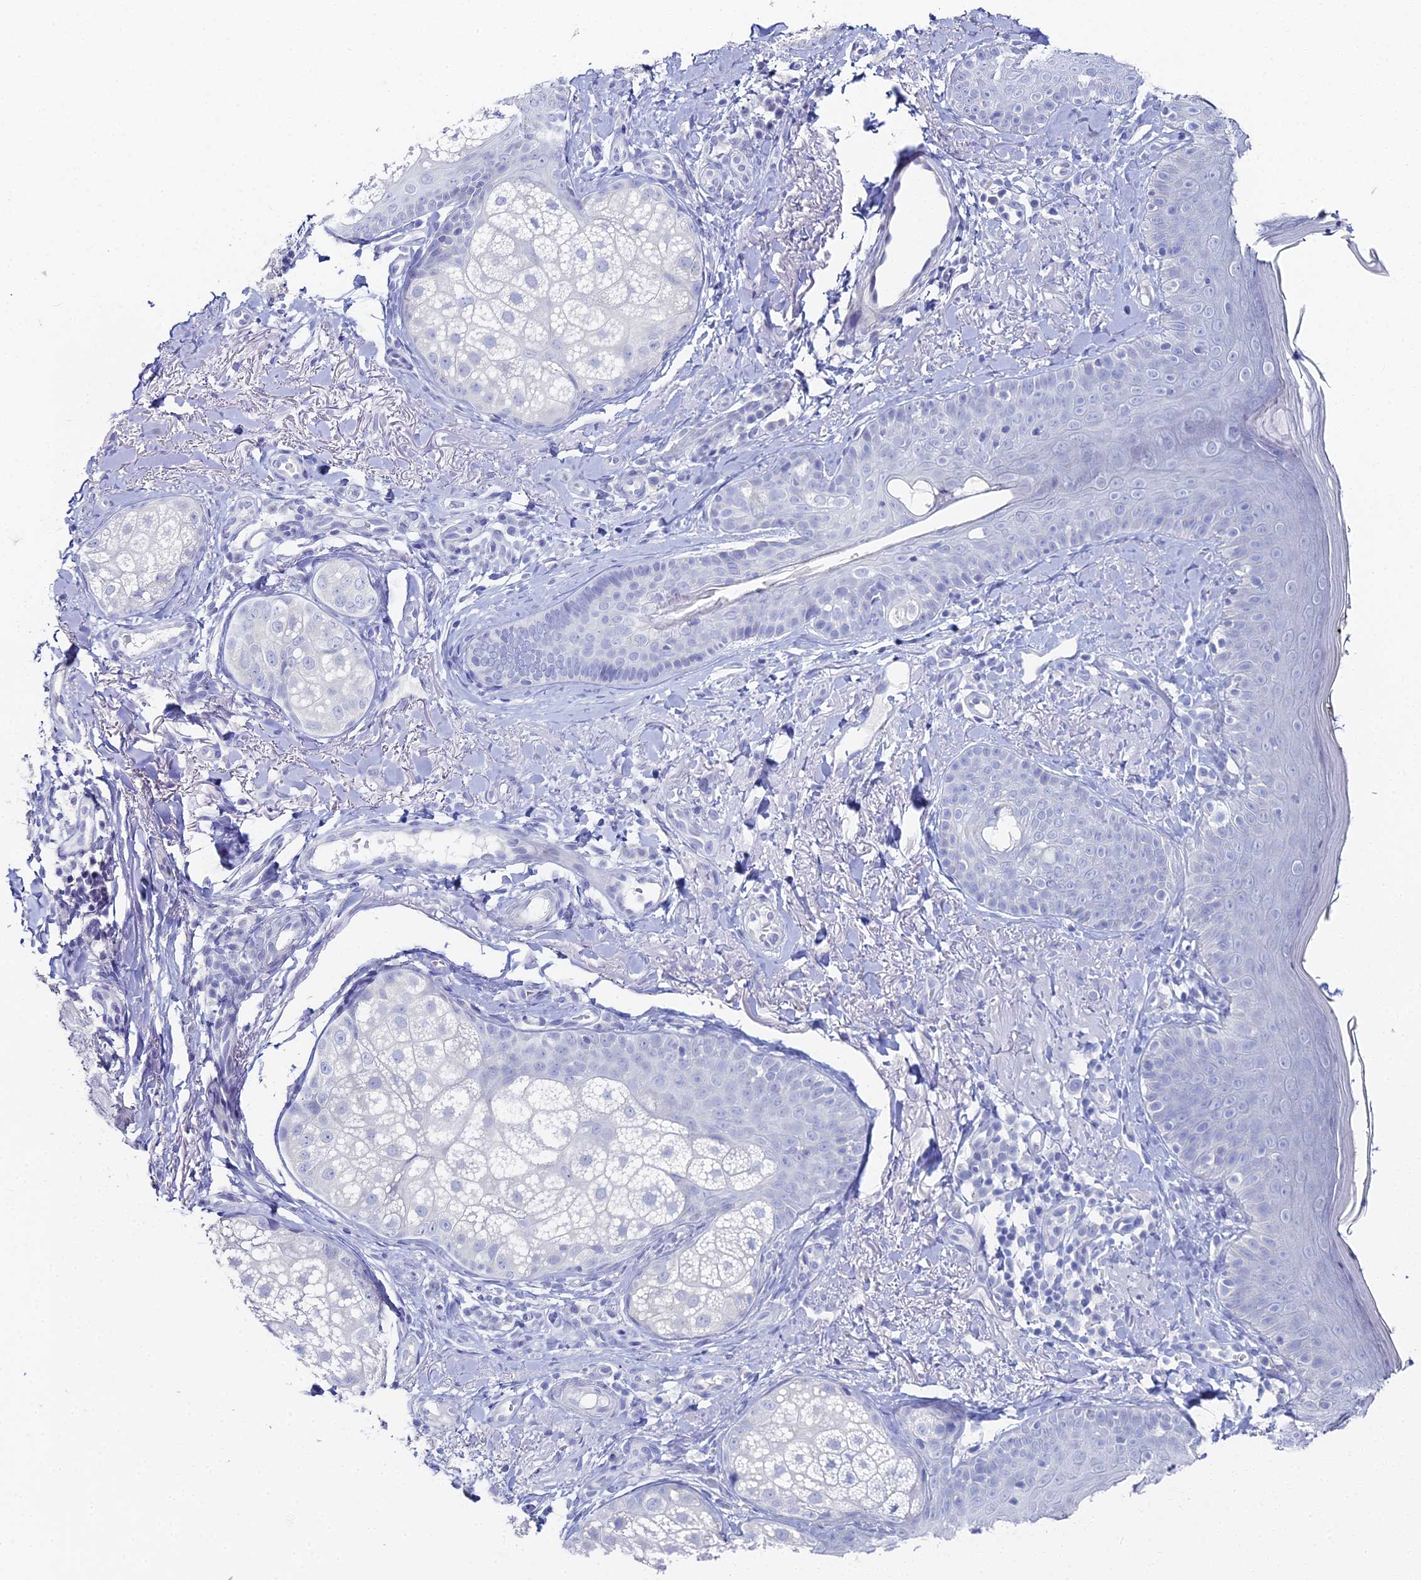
{"staining": {"intensity": "negative", "quantity": "none", "location": "none"}, "tissue": "skin", "cell_type": "Fibroblasts", "image_type": "normal", "snomed": [{"axis": "morphology", "description": "Normal tissue, NOS"}, {"axis": "topography", "description": "Skin"}], "caption": "Human skin stained for a protein using IHC reveals no expression in fibroblasts.", "gene": "ALPP", "patient": {"sex": "male", "age": 57}}